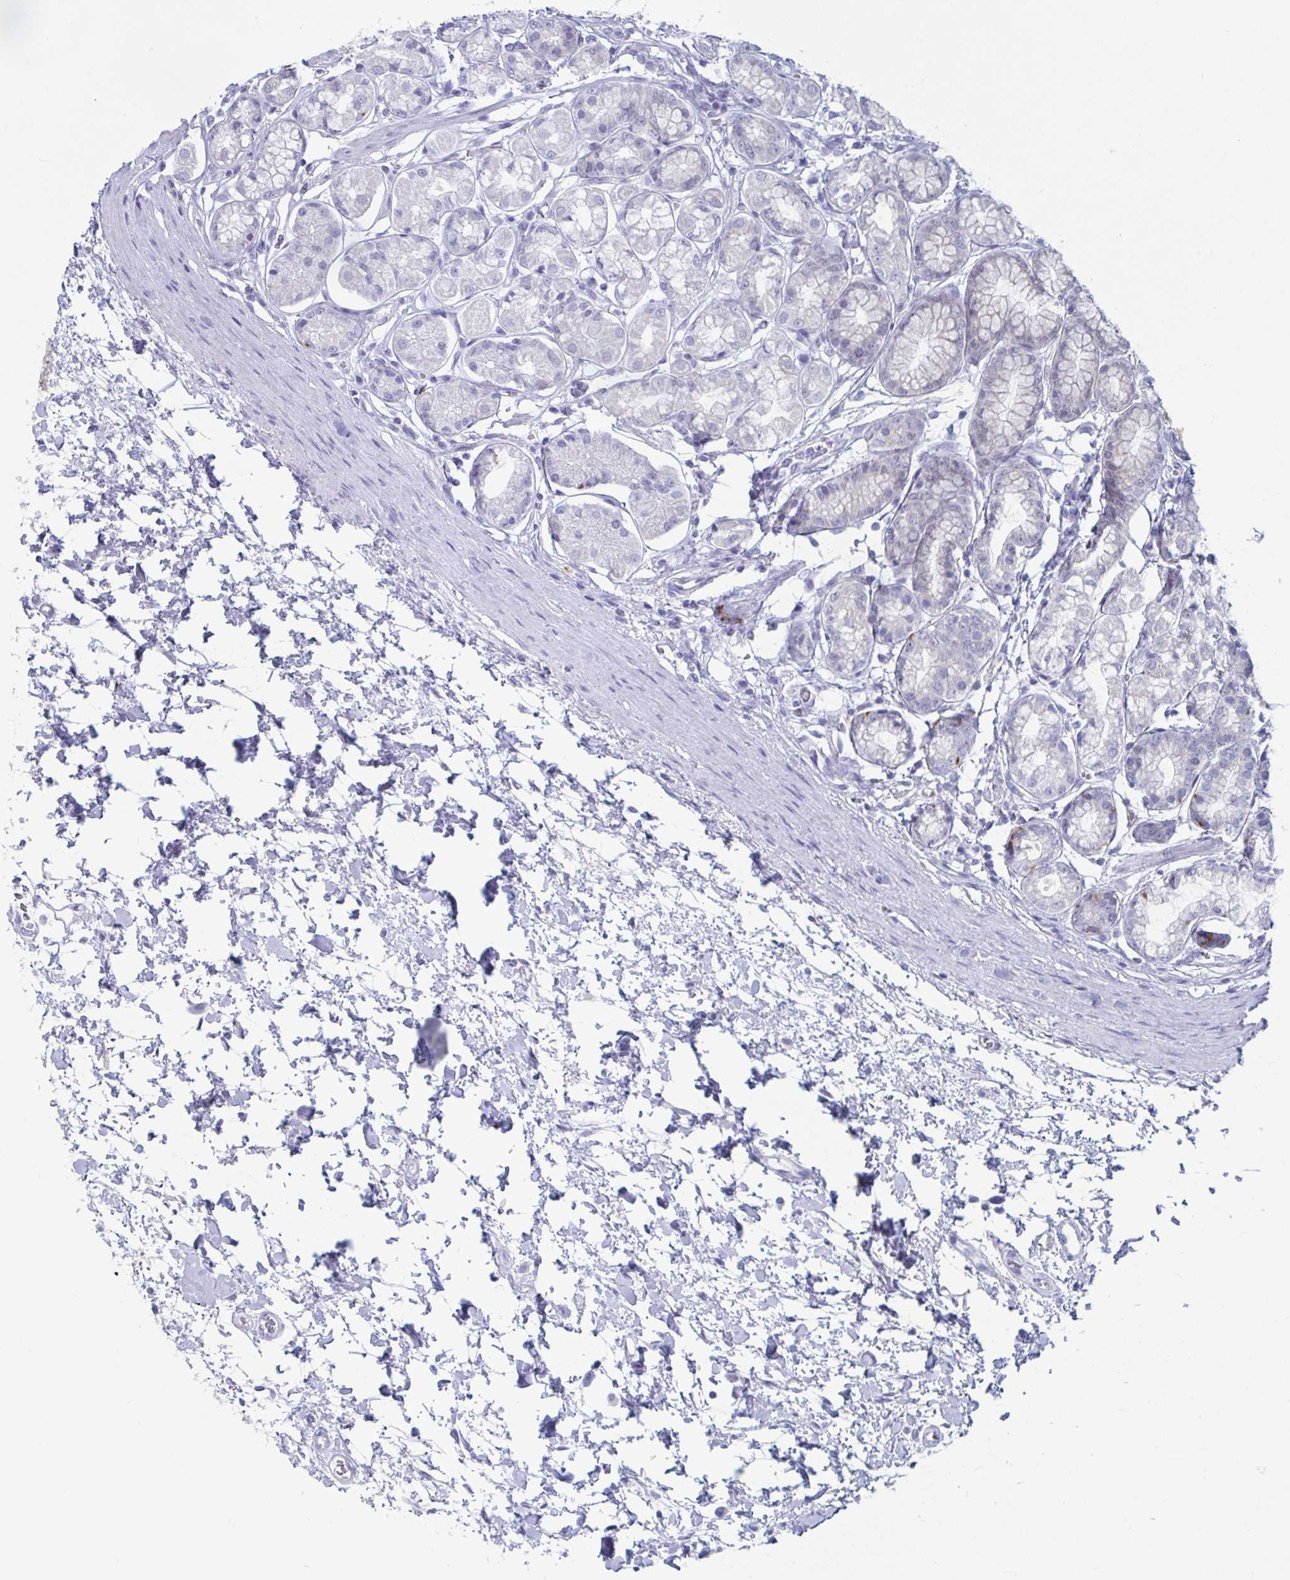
{"staining": {"intensity": "negative", "quantity": "none", "location": "none"}, "tissue": "stomach", "cell_type": "Glandular cells", "image_type": "normal", "snomed": [{"axis": "morphology", "description": "Normal tissue, NOS"}, {"axis": "topography", "description": "Stomach"}, {"axis": "topography", "description": "Stomach, lower"}], "caption": "This is an immunohistochemistry photomicrograph of unremarkable stomach. There is no expression in glandular cells.", "gene": "CYP4F11", "patient": {"sex": "male", "age": 76}}